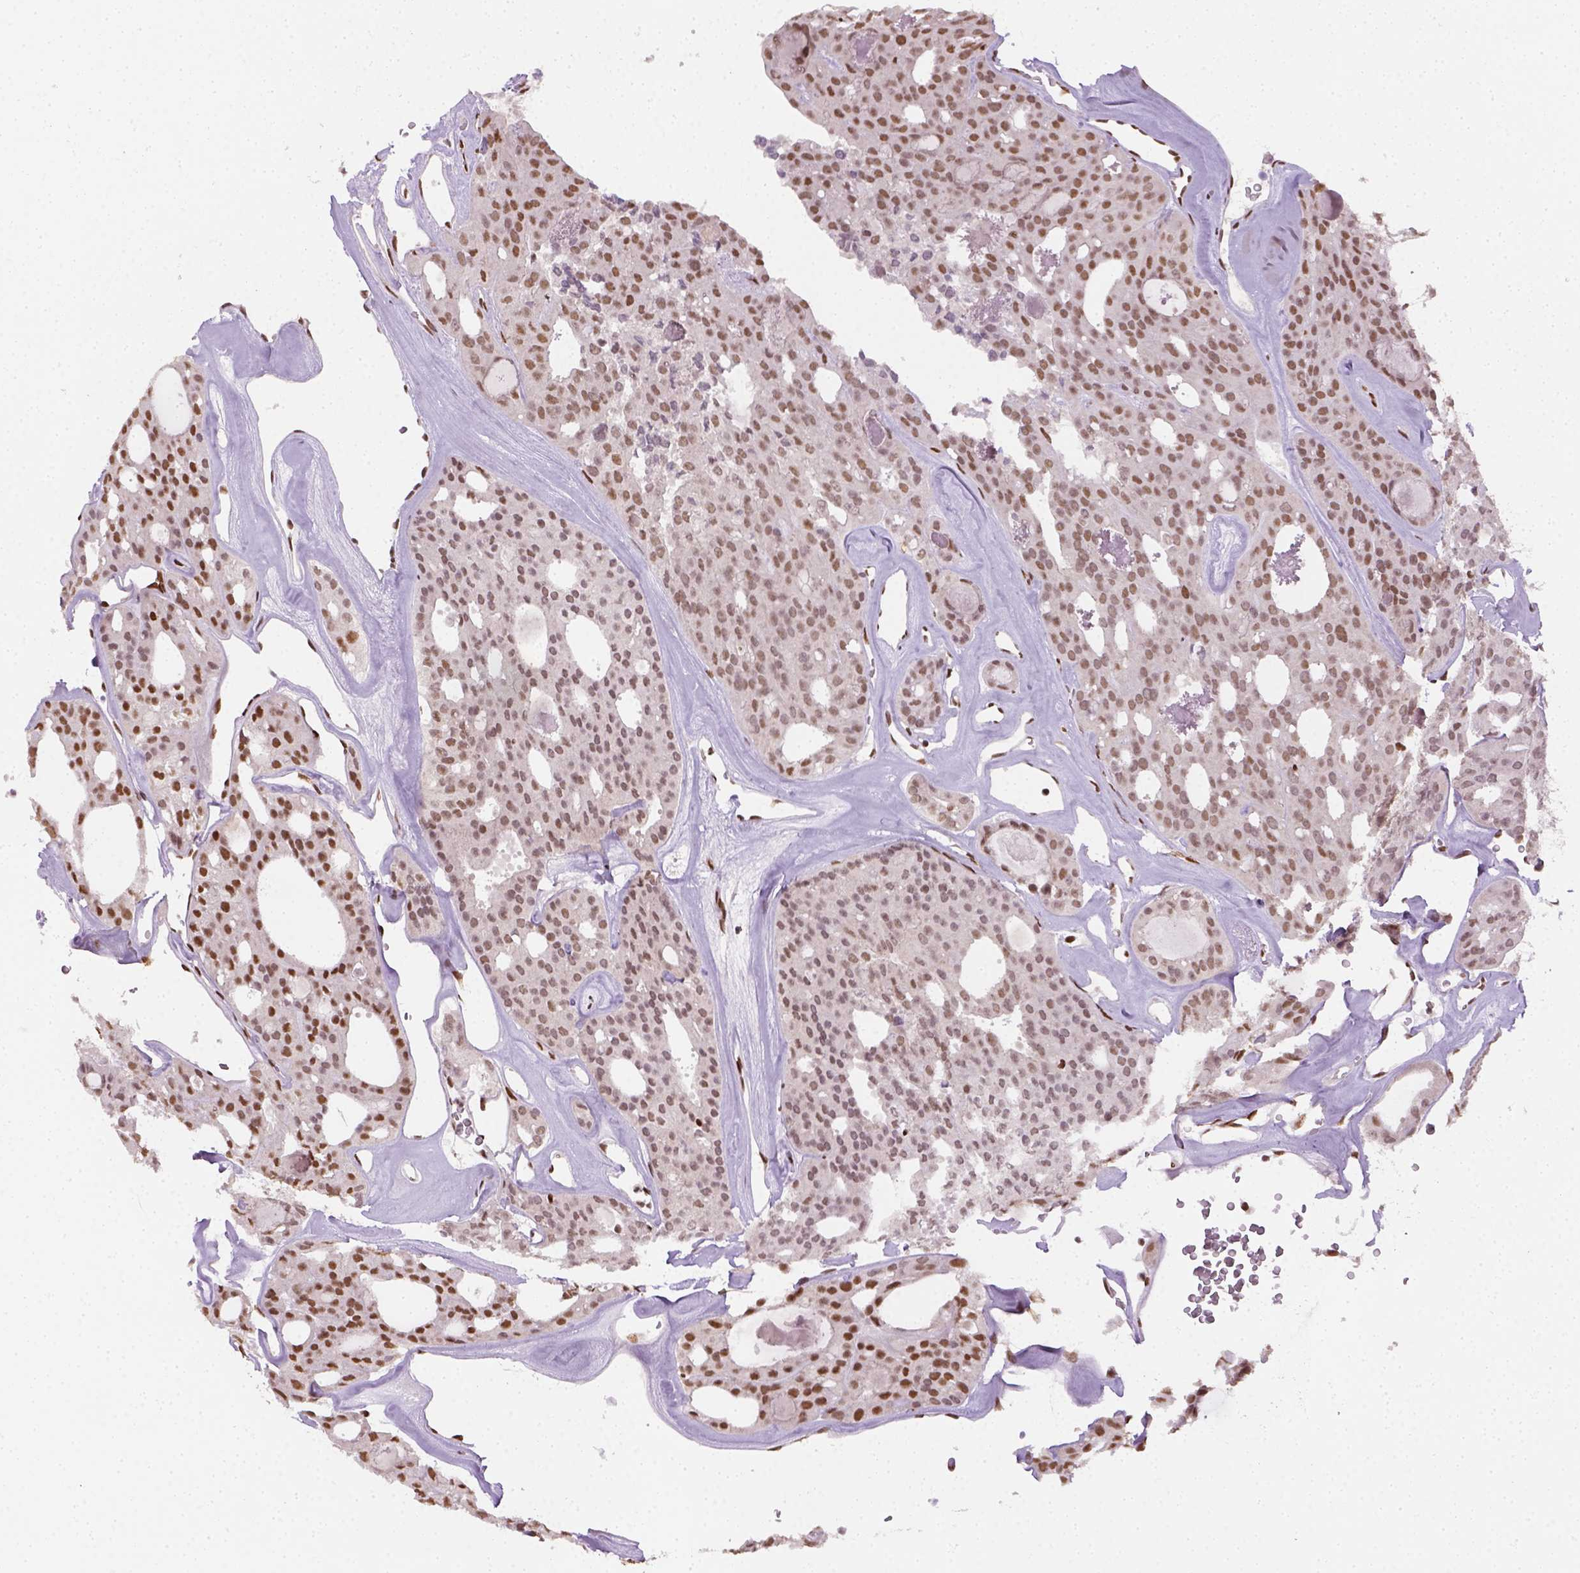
{"staining": {"intensity": "weak", "quantity": ">75%", "location": "nuclear"}, "tissue": "thyroid cancer", "cell_type": "Tumor cells", "image_type": "cancer", "snomed": [{"axis": "morphology", "description": "Follicular adenoma carcinoma, NOS"}, {"axis": "topography", "description": "Thyroid gland"}], "caption": "IHC (DAB (3,3'-diaminobenzidine)) staining of thyroid follicular adenoma carcinoma displays weak nuclear protein staining in about >75% of tumor cells.", "gene": "FANCE", "patient": {"sex": "male", "age": 75}}